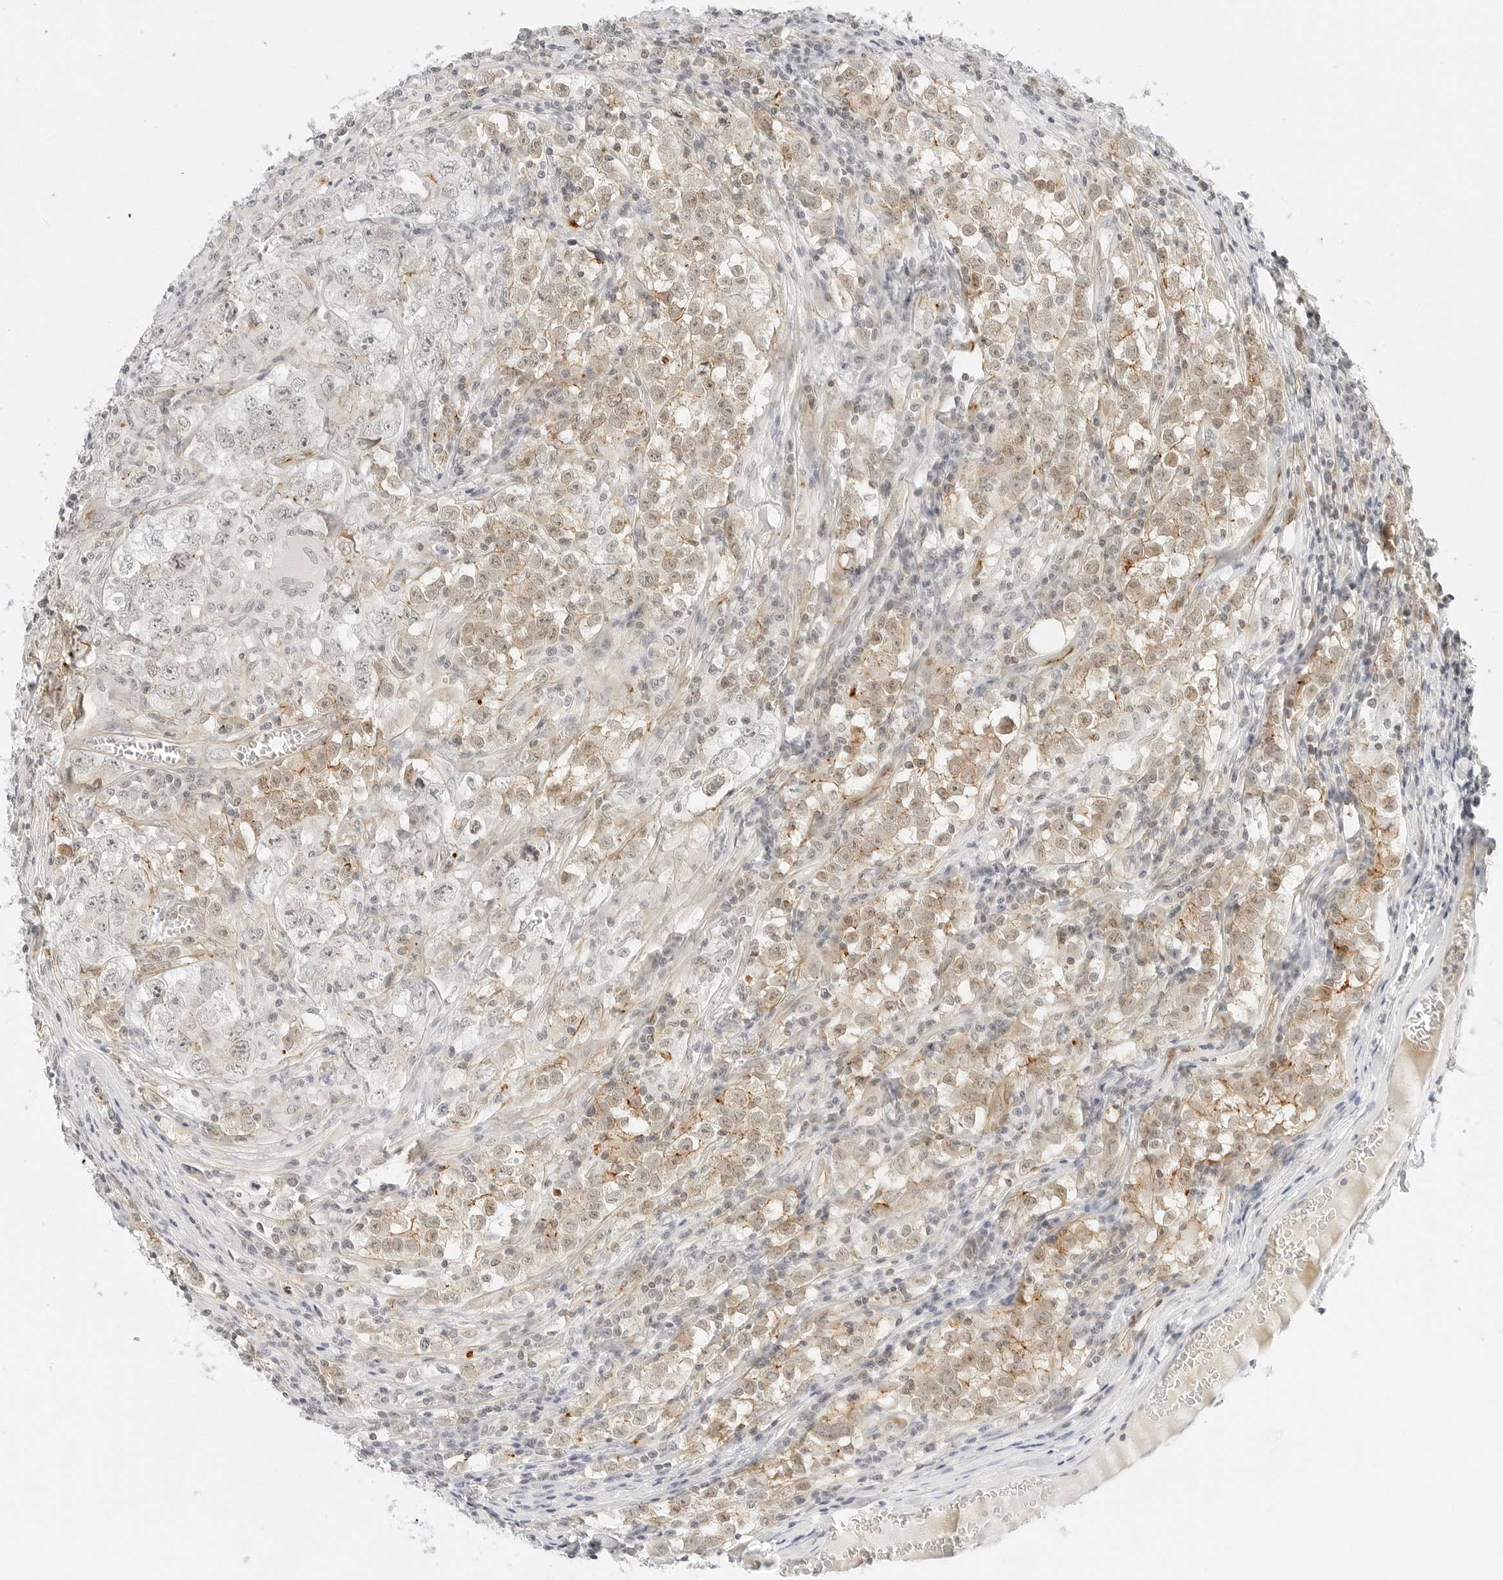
{"staining": {"intensity": "moderate", "quantity": "<25%", "location": "cytoplasmic/membranous,nuclear"}, "tissue": "testis cancer", "cell_type": "Tumor cells", "image_type": "cancer", "snomed": [{"axis": "morphology", "description": "Seminoma, NOS"}, {"axis": "morphology", "description": "Carcinoma, Embryonal, NOS"}, {"axis": "topography", "description": "Testis"}], "caption": "Human testis embryonal carcinoma stained for a protein (brown) demonstrates moderate cytoplasmic/membranous and nuclear positive expression in approximately <25% of tumor cells.", "gene": "NEO1", "patient": {"sex": "male", "age": 43}}